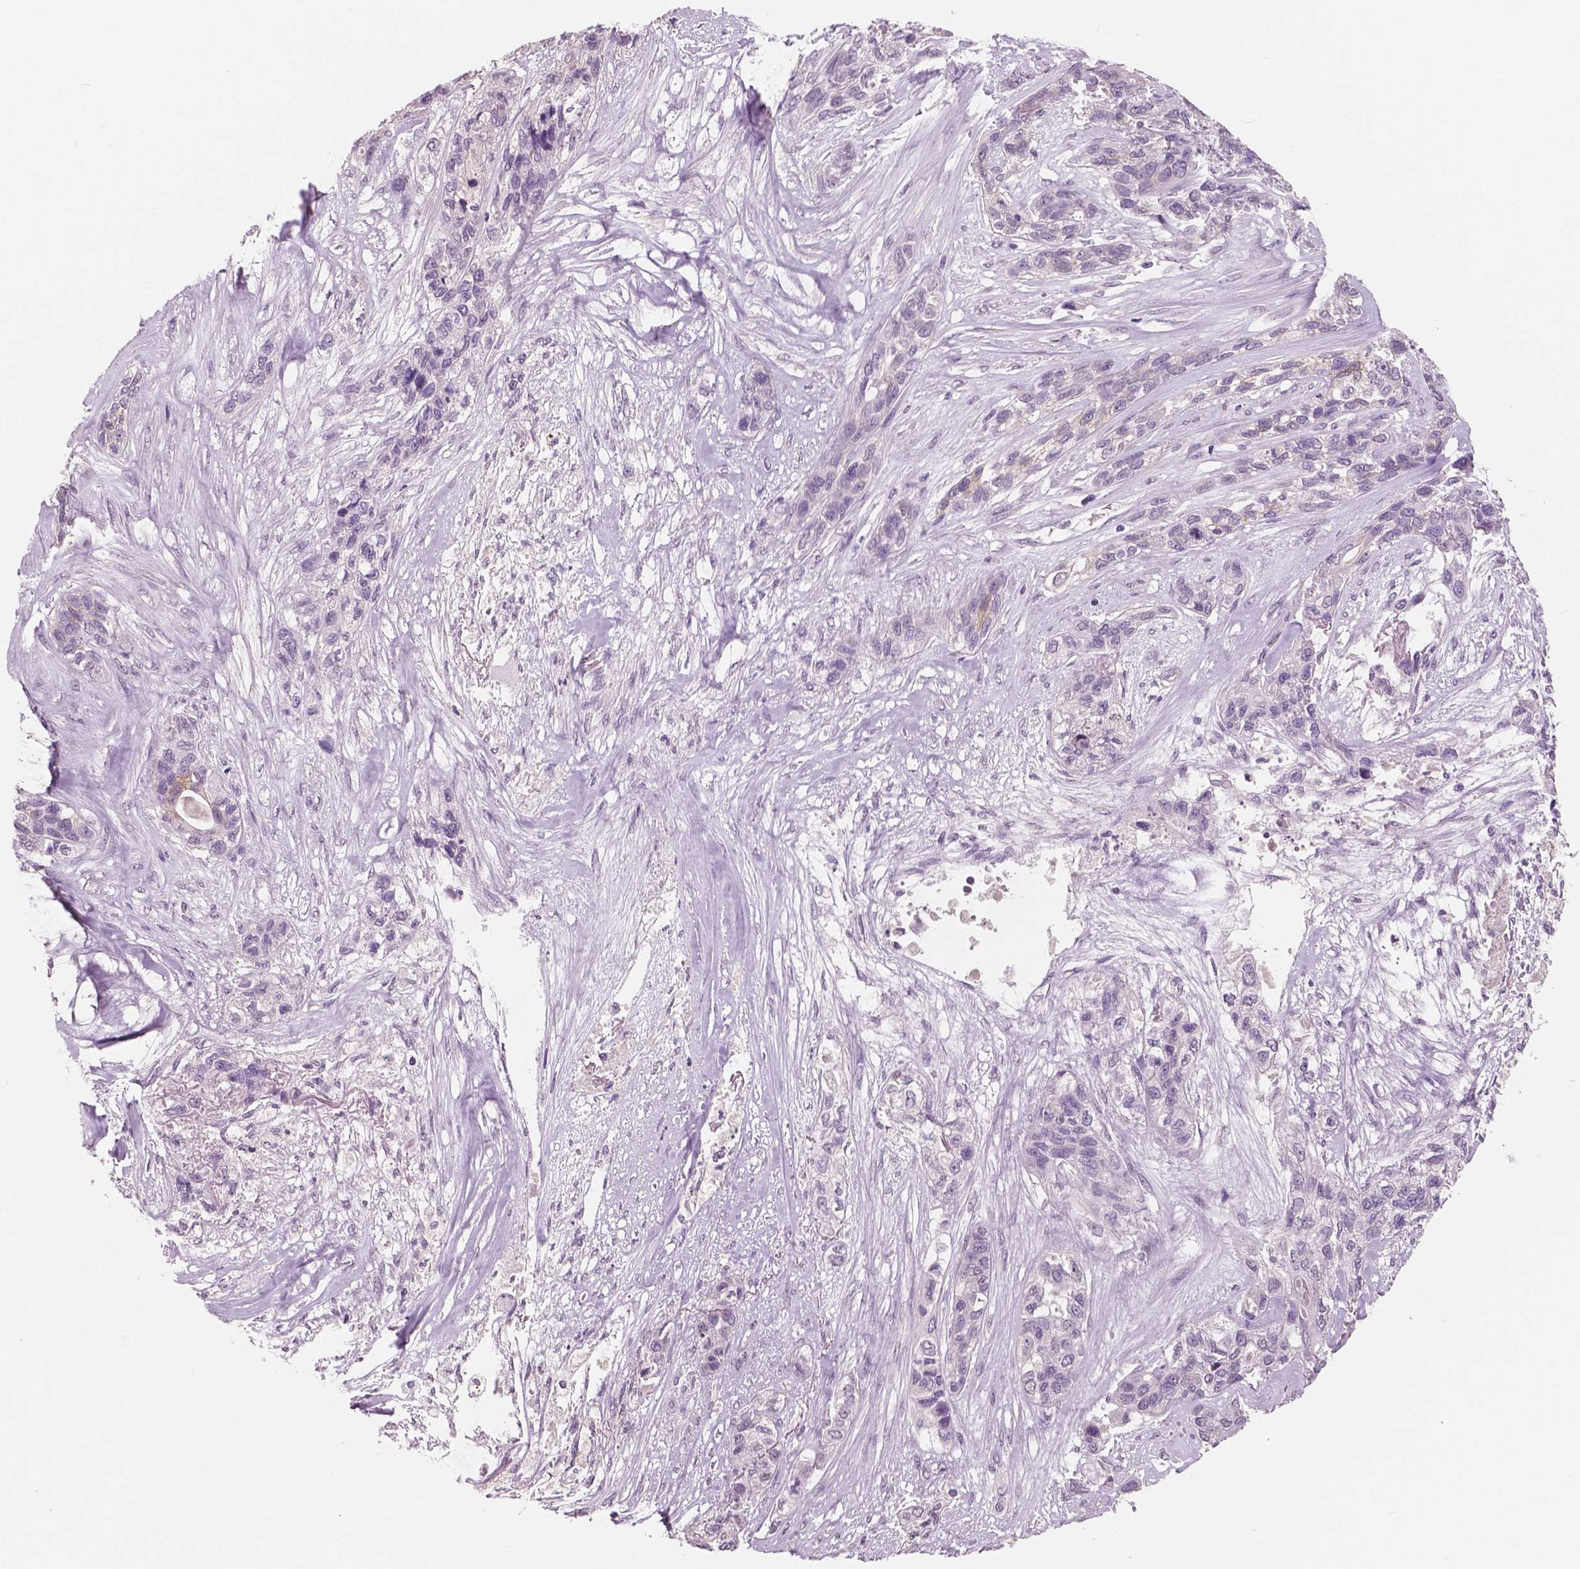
{"staining": {"intensity": "negative", "quantity": "none", "location": "none"}, "tissue": "lung cancer", "cell_type": "Tumor cells", "image_type": "cancer", "snomed": [{"axis": "morphology", "description": "Squamous cell carcinoma, NOS"}, {"axis": "topography", "description": "Lung"}], "caption": "There is no significant positivity in tumor cells of lung cancer (squamous cell carcinoma).", "gene": "KIT", "patient": {"sex": "female", "age": 70}}